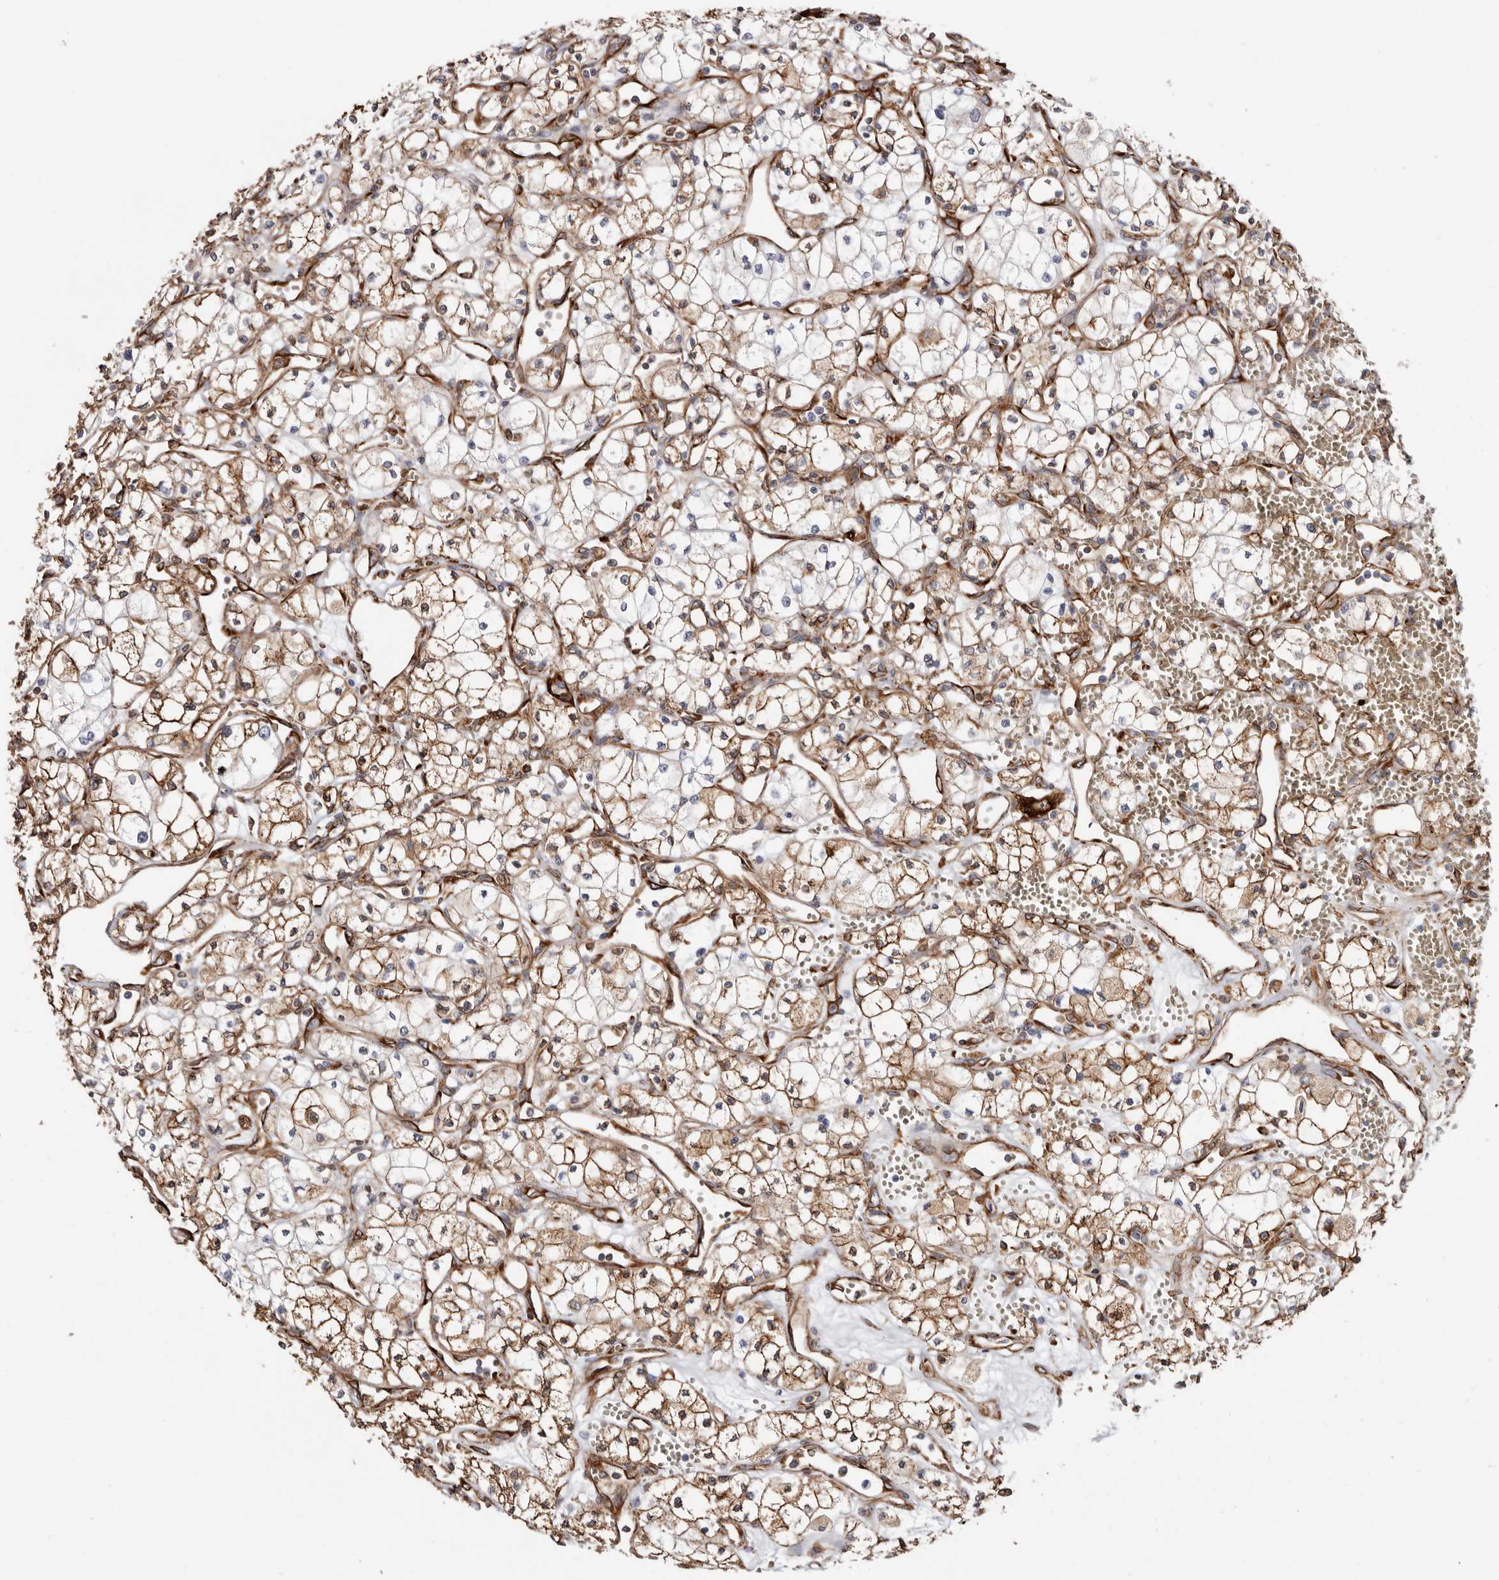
{"staining": {"intensity": "moderate", "quantity": ">75%", "location": "cytoplasmic/membranous"}, "tissue": "renal cancer", "cell_type": "Tumor cells", "image_type": "cancer", "snomed": [{"axis": "morphology", "description": "Adenocarcinoma, NOS"}, {"axis": "topography", "description": "Kidney"}], "caption": "Protein staining of adenocarcinoma (renal) tissue shows moderate cytoplasmic/membranous positivity in approximately >75% of tumor cells.", "gene": "SEMA3E", "patient": {"sex": "male", "age": 59}}